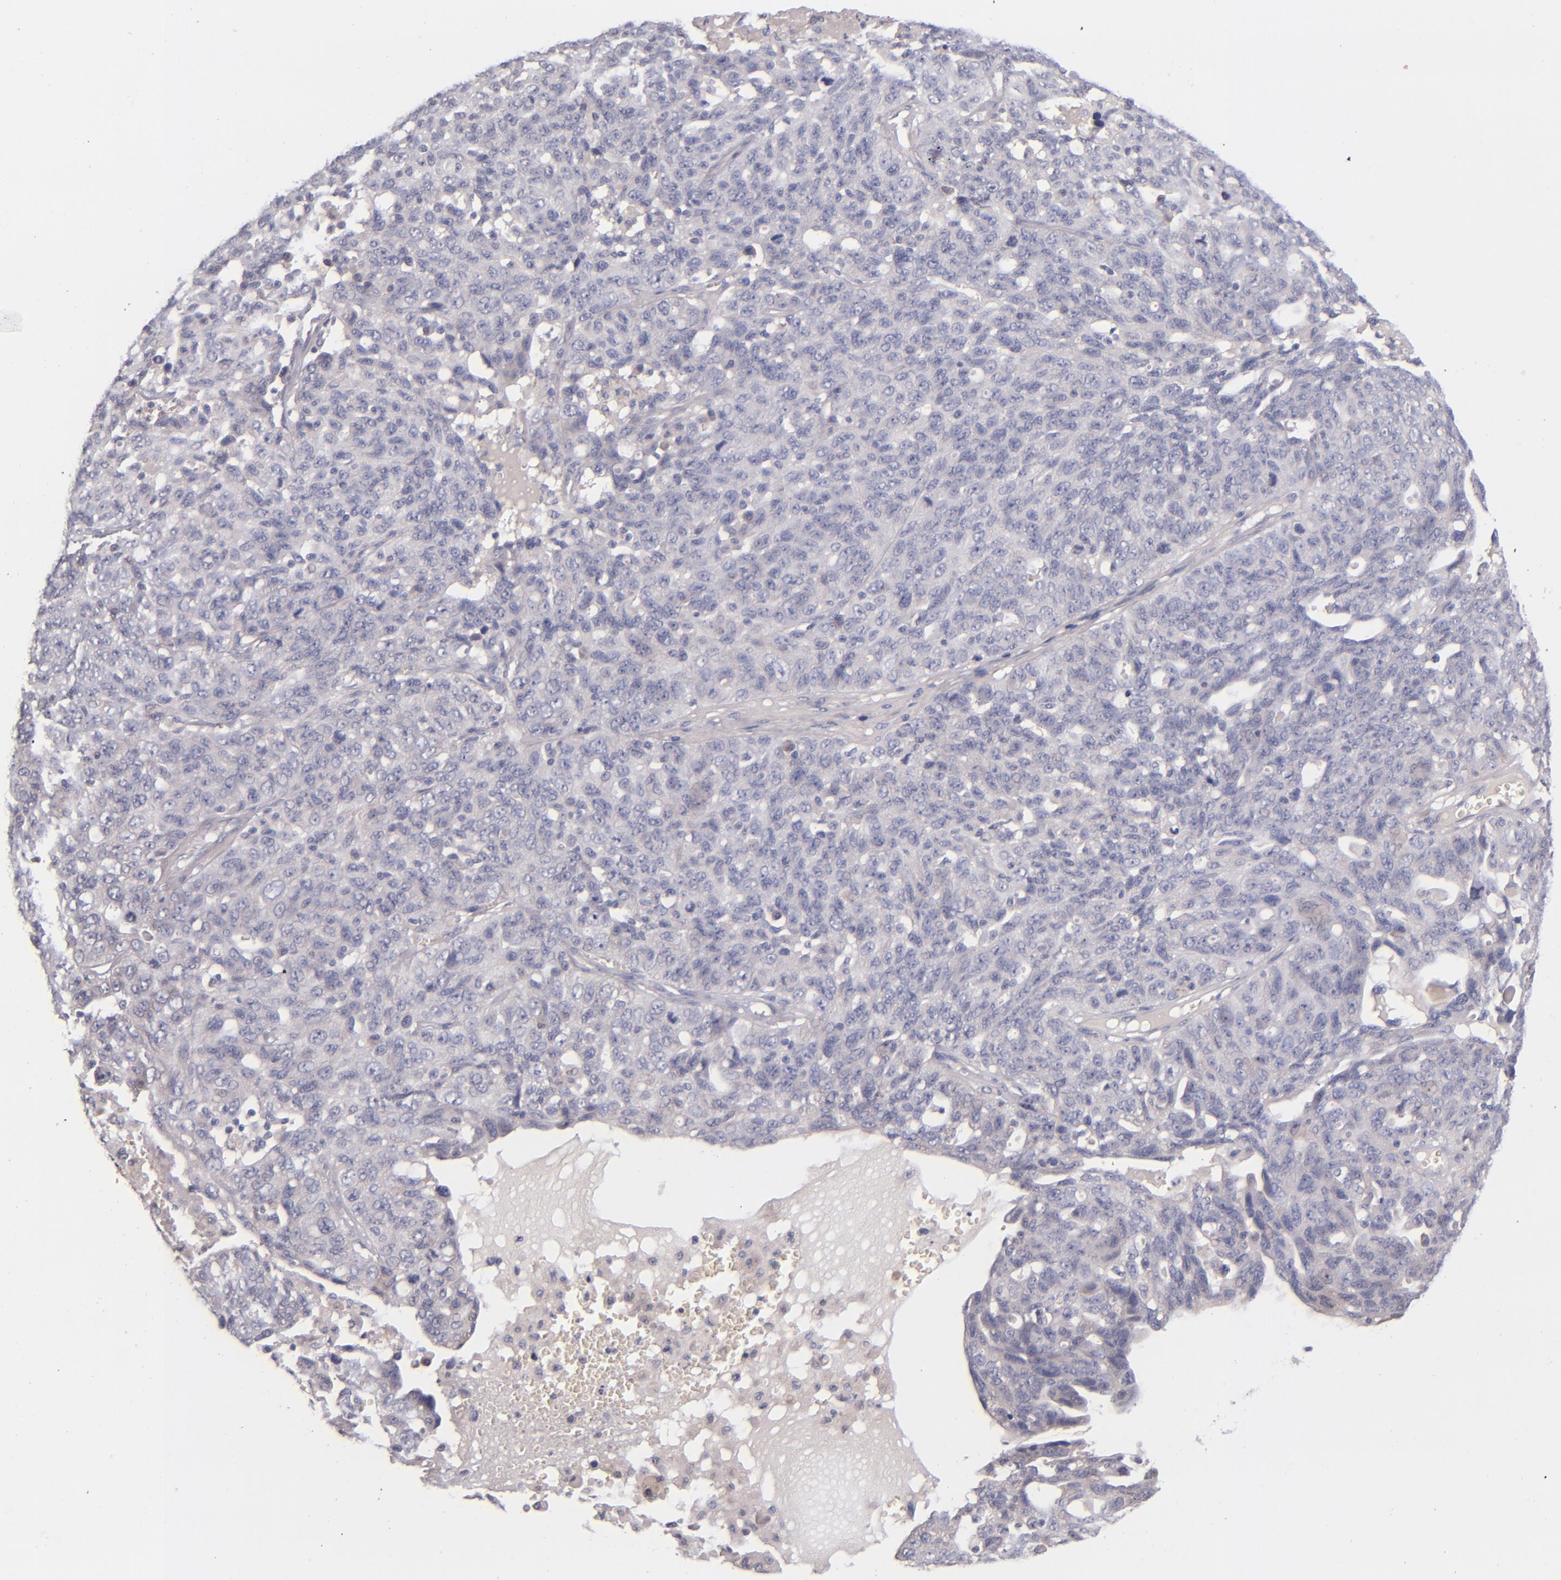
{"staining": {"intensity": "negative", "quantity": "none", "location": "none"}, "tissue": "ovarian cancer", "cell_type": "Tumor cells", "image_type": "cancer", "snomed": [{"axis": "morphology", "description": "Cystadenocarcinoma, serous, NOS"}, {"axis": "topography", "description": "Ovary"}], "caption": "This histopathology image is of ovarian serous cystadenocarcinoma stained with IHC to label a protein in brown with the nuclei are counter-stained blue. There is no expression in tumor cells. The staining is performed using DAB (3,3'-diaminobenzidine) brown chromogen with nuclei counter-stained in using hematoxylin.", "gene": "TSC2", "patient": {"sex": "female", "age": 71}}